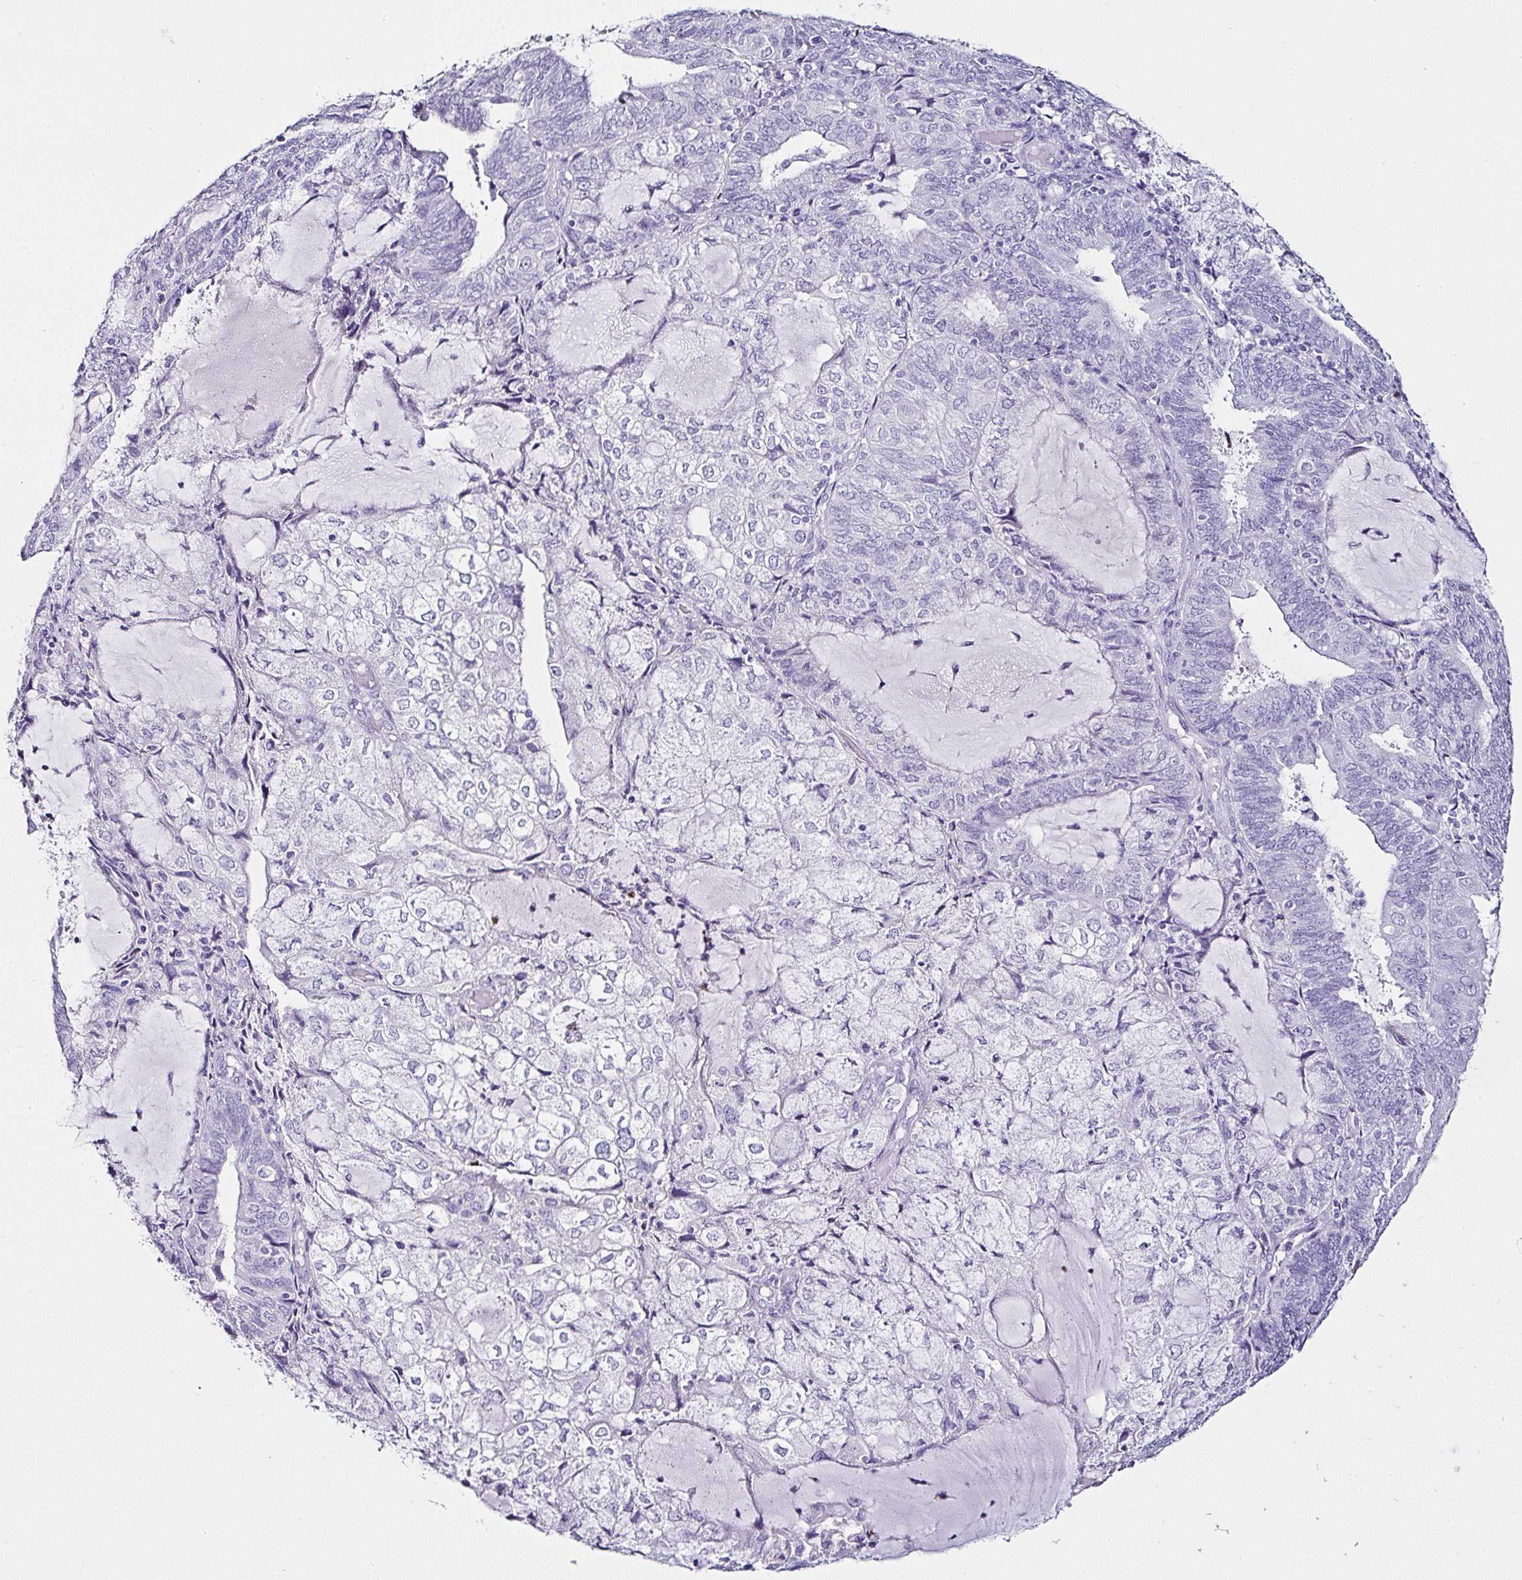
{"staining": {"intensity": "negative", "quantity": "none", "location": "none"}, "tissue": "endometrial cancer", "cell_type": "Tumor cells", "image_type": "cancer", "snomed": [{"axis": "morphology", "description": "Adenocarcinoma, NOS"}, {"axis": "topography", "description": "Endometrium"}], "caption": "Protein analysis of adenocarcinoma (endometrial) shows no significant positivity in tumor cells.", "gene": "SERPINB3", "patient": {"sex": "female", "age": 81}}